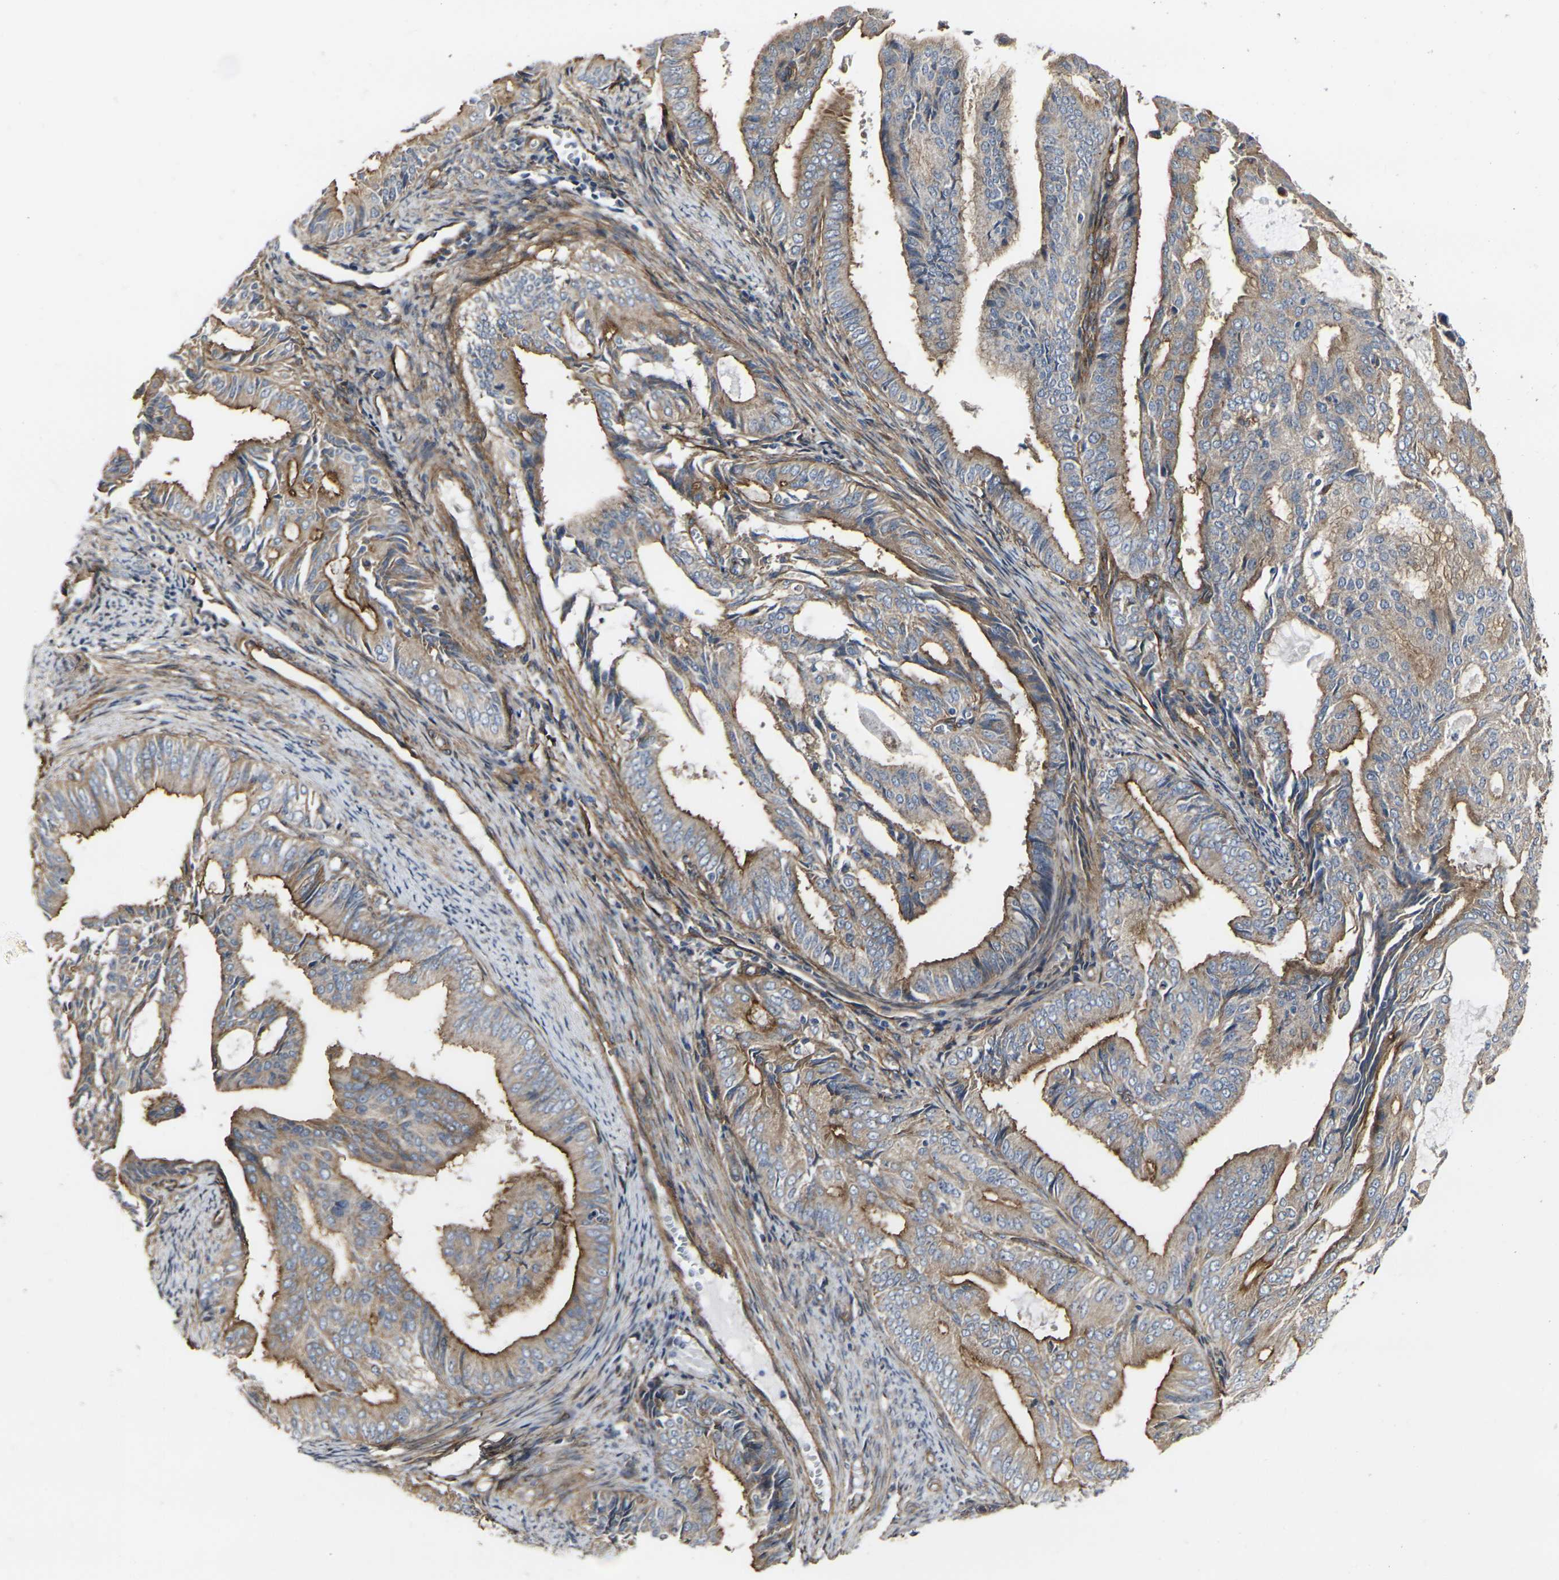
{"staining": {"intensity": "moderate", "quantity": ">75%", "location": "cytoplasmic/membranous"}, "tissue": "endometrial cancer", "cell_type": "Tumor cells", "image_type": "cancer", "snomed": [{"axis": "morphology", "description": "Adenocarcinoma, NOS"}, {"axis": "topography", "description": "Endometrium"}], "caption": "This histopathology image displays IHC staining of human endometrial cancer (adenocarcinoma), with medium moderate cytoplasmic/membranous expression in about >75% of tumor cells.", "gene": "MYOF", "patient": {"sex": "female", "age": 58}}